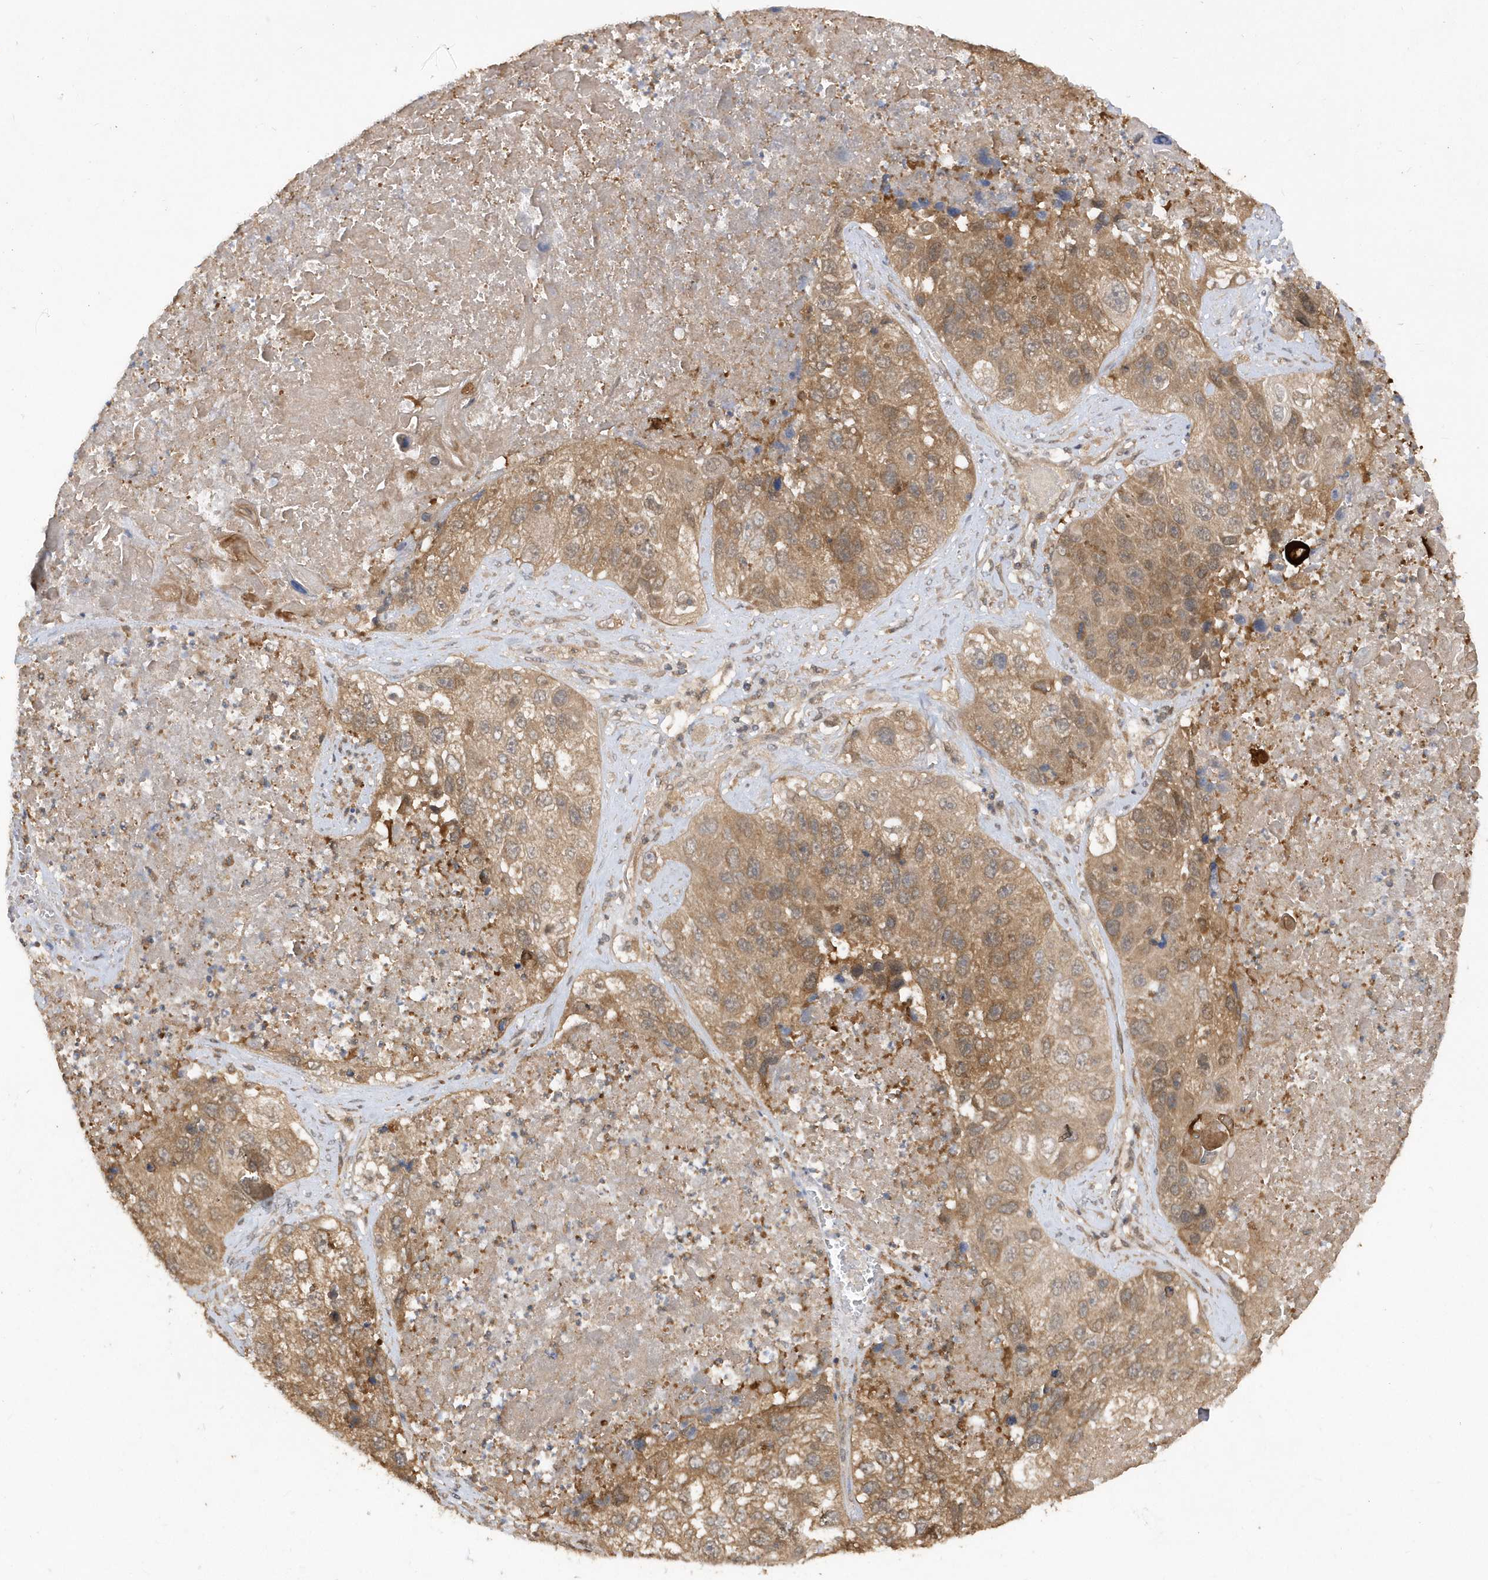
{"staining": {"intensity": "moderate", "quantity": ">75%", "location": "cytoplasmic/membranous"}, "tissue": "lung cancer", "cell_type": "Tumor cells", "image_type": "cancer", "snomed": [{"axis": "morphology", "description": "Squamous cell carcinoma, NOS"}, {"axis": "topography", "description": "Lung"}], "caption": "Immunohistochemistry (IHC) of human lung cancer displays medium levels of moderate cytoplasmic/membranous expression in about >75% of tumor cells.", "gene": "RPE", "patient": {"sex": "male", "age": 61}}